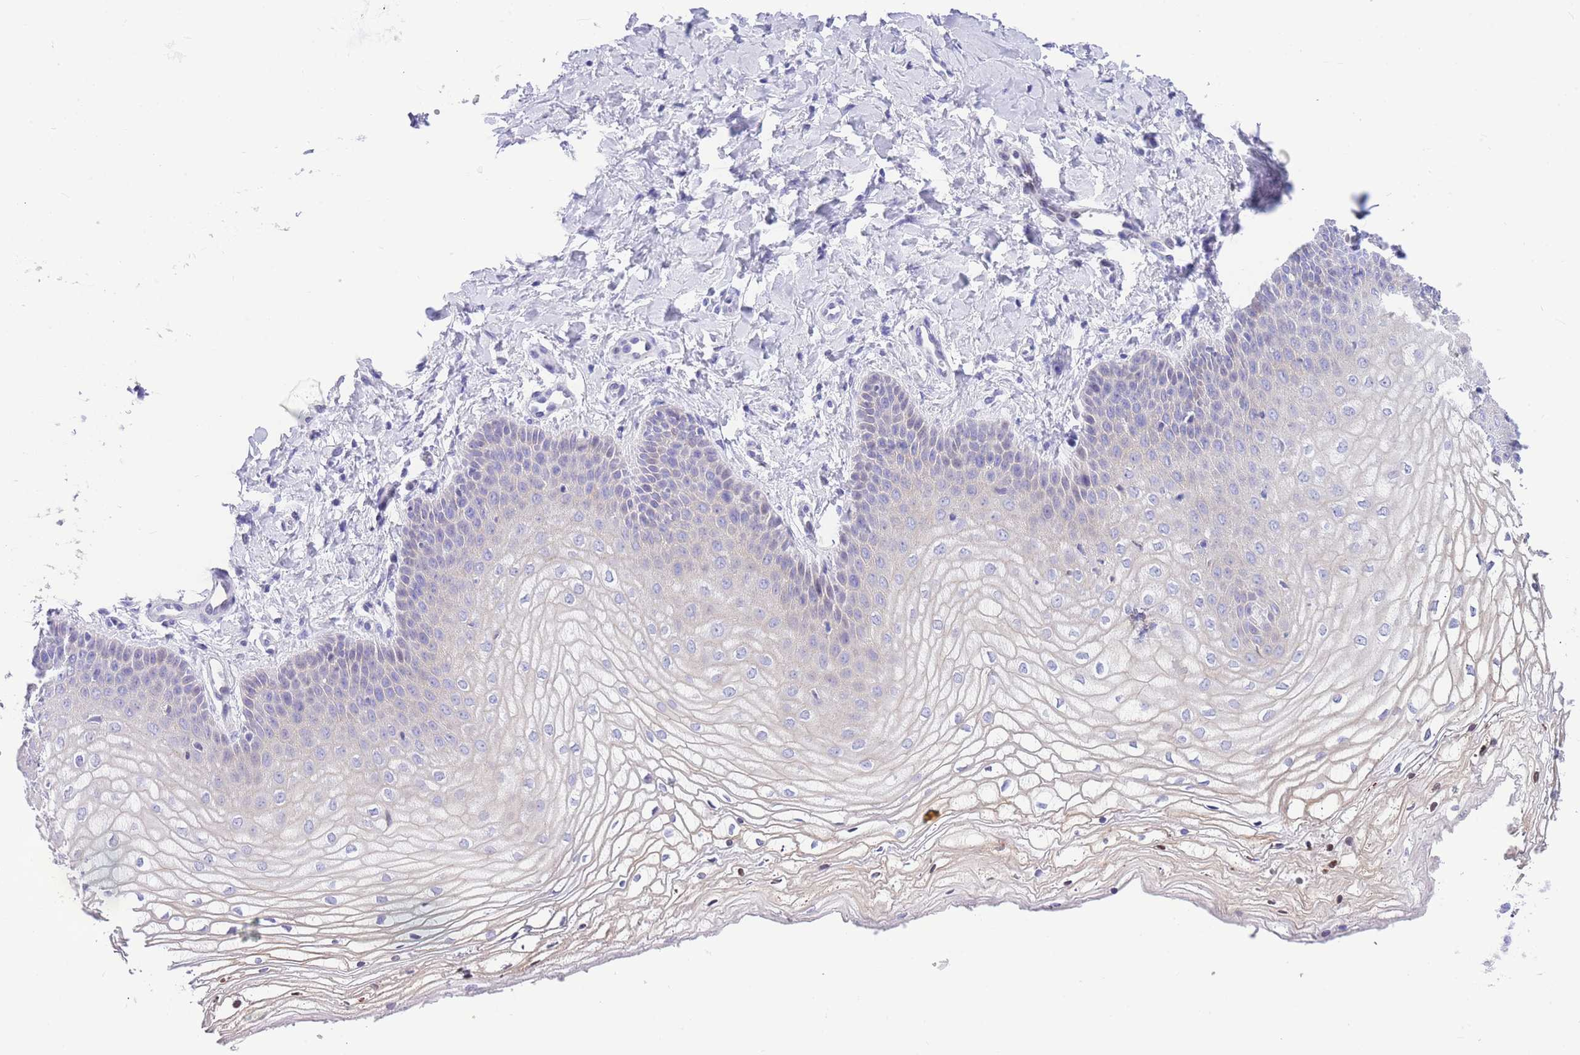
{"staining": {"intensity": "weak", "quantity": "<25%", "location": "cytoplasmic/membranous"}, "tissue": "vagina", "cell_type": "Squamous epithelial cells", "image_type": "normal", "snomed": [{"axis": "morphology", "description": "Normal tissue, NOS"}, {"axis": "topography", "description": "Vagina"}], "caption": "DAB (3,3'-diaminobenzidine) immunohistochemical staining of benign vagina demonstrates no significant expression in squamous epithelial cells. (IHC, brightfield microscopy, high magnification).", "gene": "TIFAB", "patient": {"sex": "female", "age": 68}}